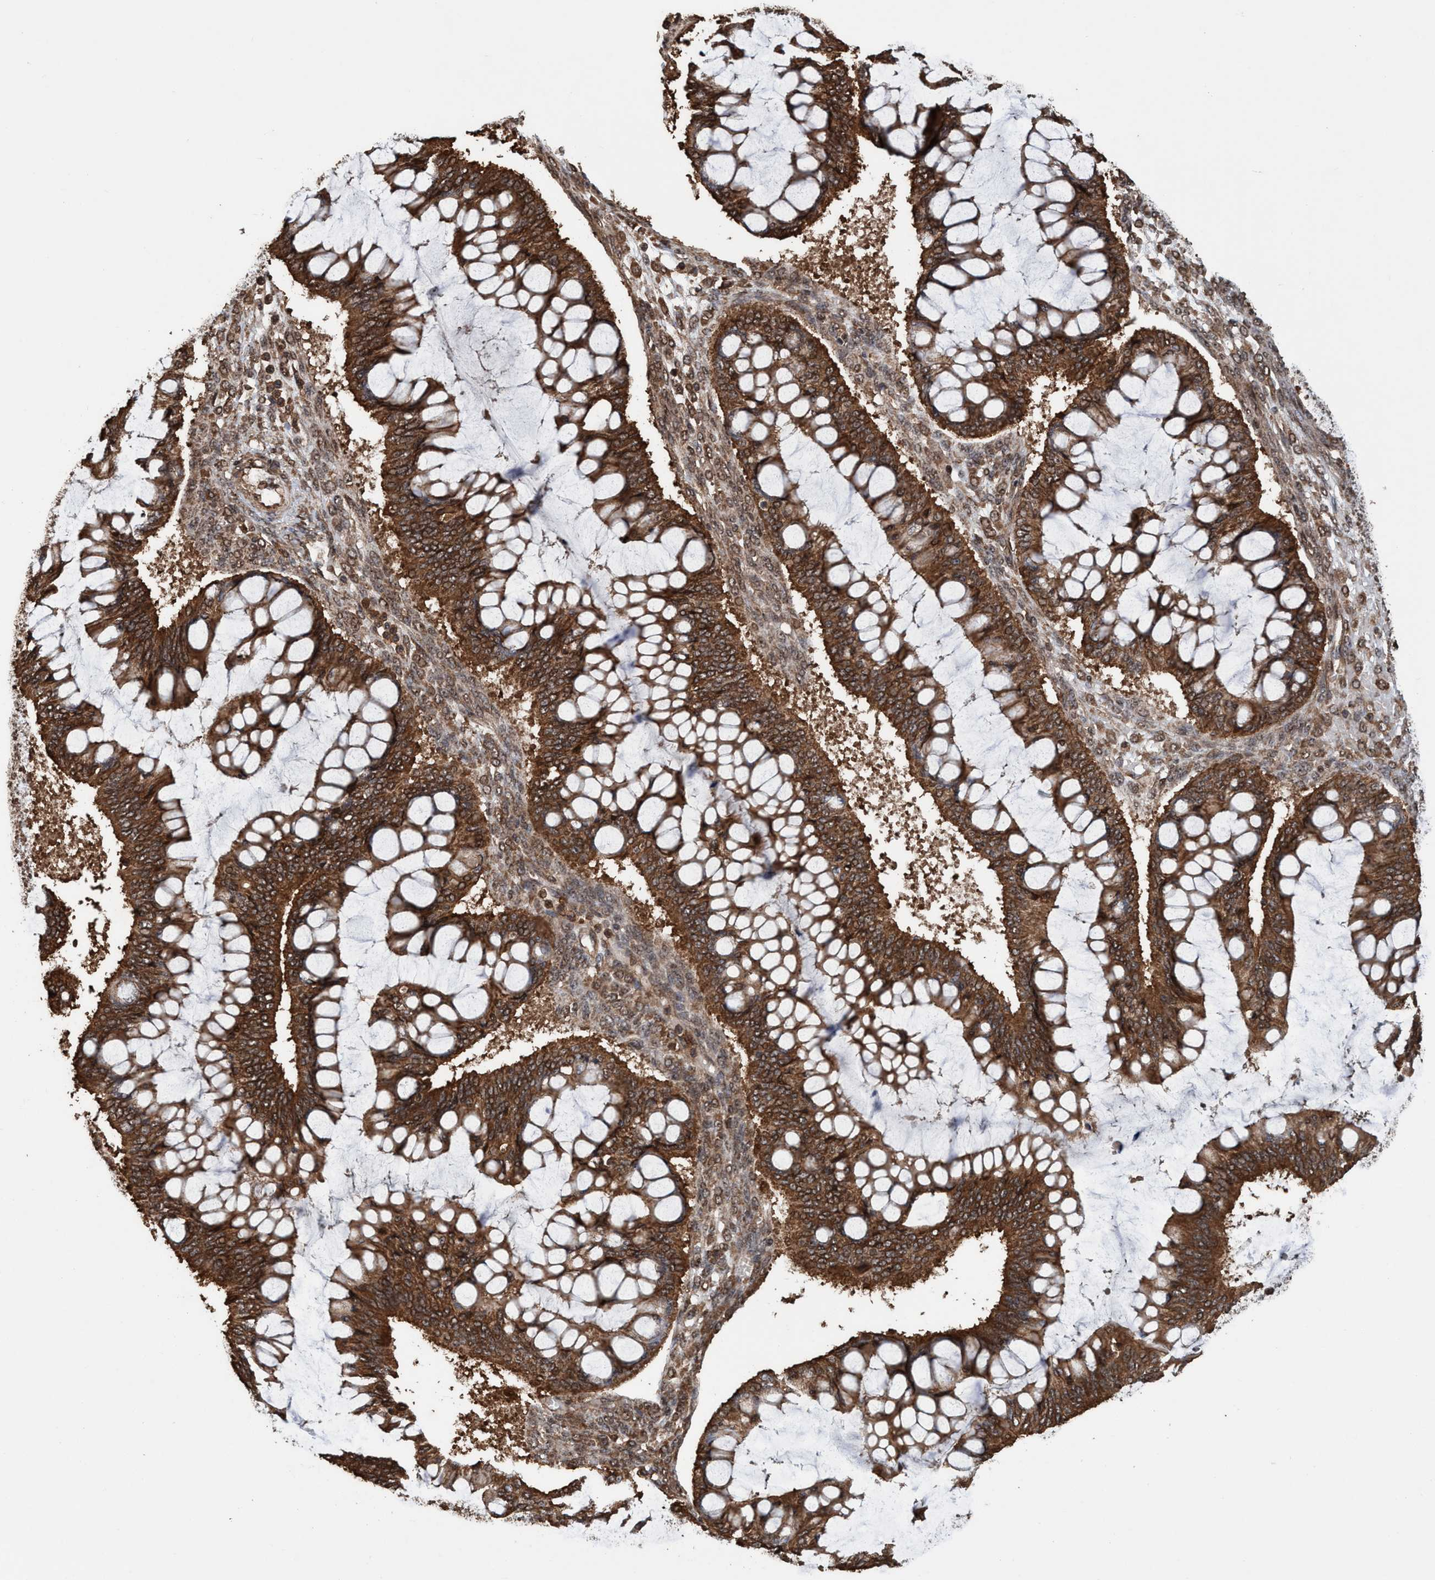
{"staining": {"intensity": "strong", "quantity": ">75%", "location": "cytoplasmic/membranous,nuclear"}, "tissue": "ovarian cancer", "cell_type": "Tumor cells", "image_type": "cancer", "snomed": [{"axis": "morphology", "description": "Cystadenocarcinoma, mucinous, NOS"}, {"axis": "topography", "description": "Ovary"}], "caption": "A high-resolution photomicrograph shows immunohistochemistry (IHC) staining of ovarian cancer, which exhibits strong cytoplasmic/membranous and nuclear expression in approximately >75% of tumor cells. The protein of interest is shown in brown color, while the nuclei are stained blue.", "gene": "TRPC7", "patient": {"sex": "female", "age": 73}}